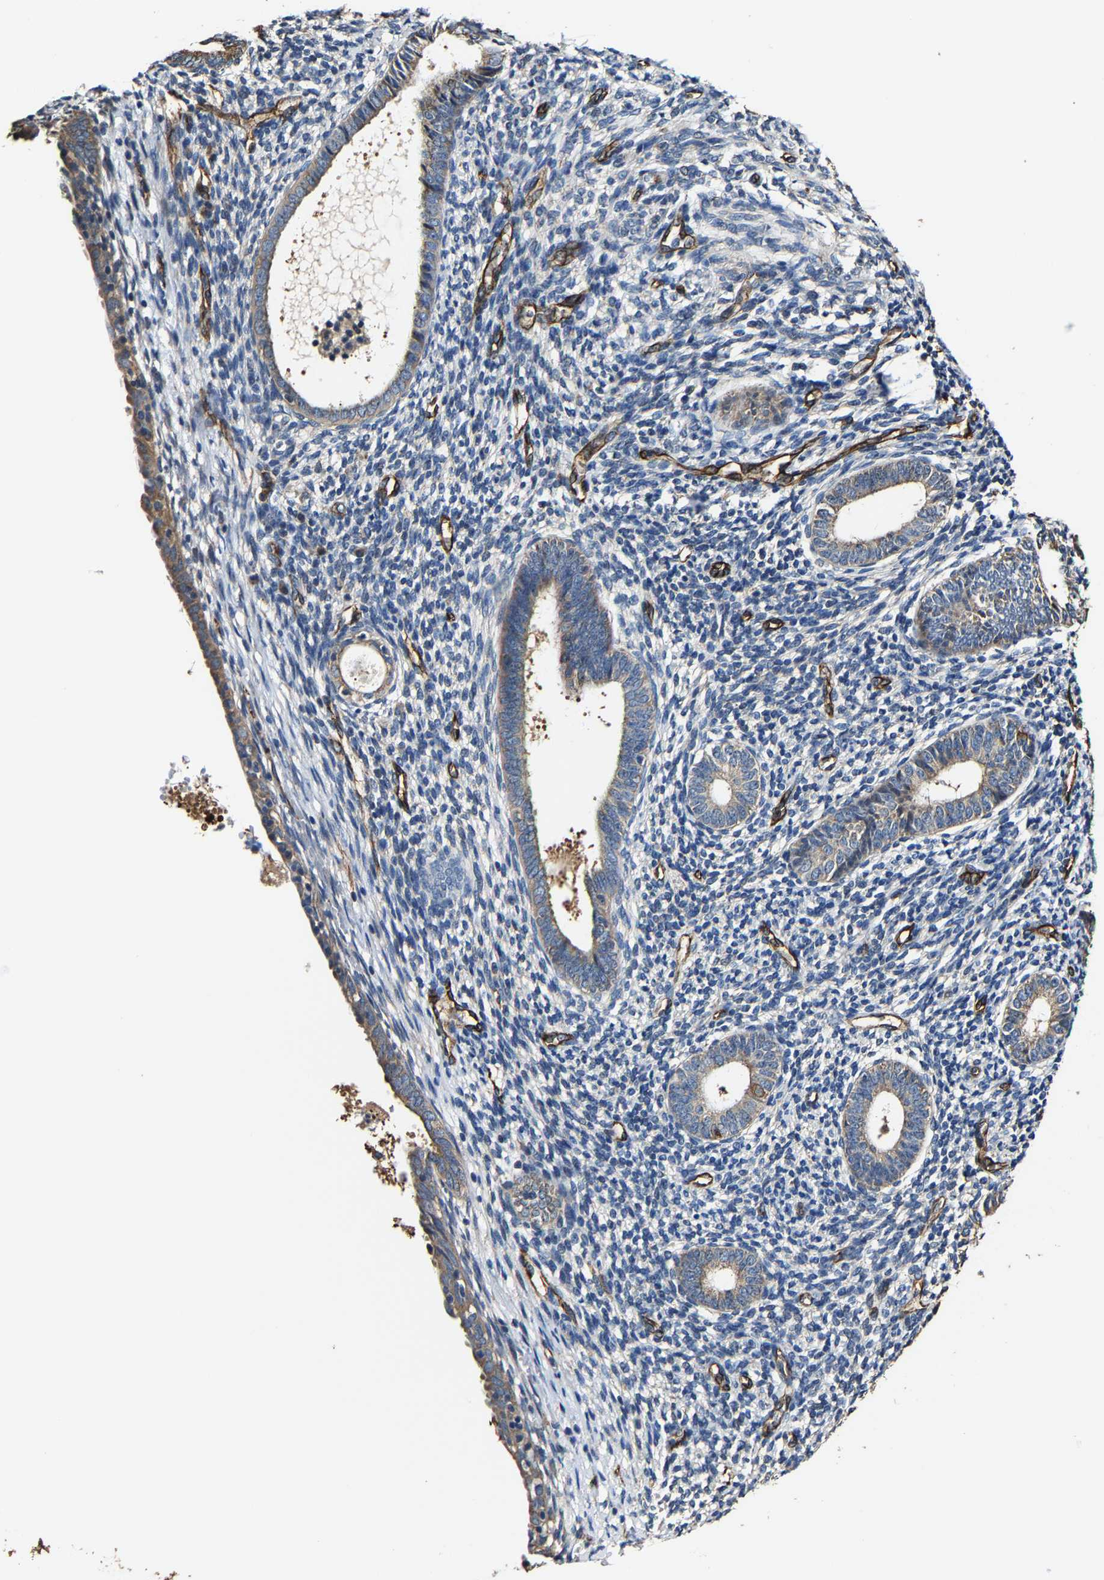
{"staining": {"intensity": "negative", "quantity": "none", "location": "none"}, "tissue": "endometrium", "cell_type": "Cells in endometrial stroma", "image_type": "normal", "snomed": [{"axis": "morphology", "description": "Normal tissue, NOS"}, {"axis": "morphology", "description": "Adenocarcinoma, NOS"}, {"axis": "topography", "description": "Endometrium"}], "caption": "Human endometrium stained for a protein using immunohistochemistry exhibits no expression in cells in endometrial stroma.", "gene": "GFRA3", "patient": {"sex": "female", "age": 57}}